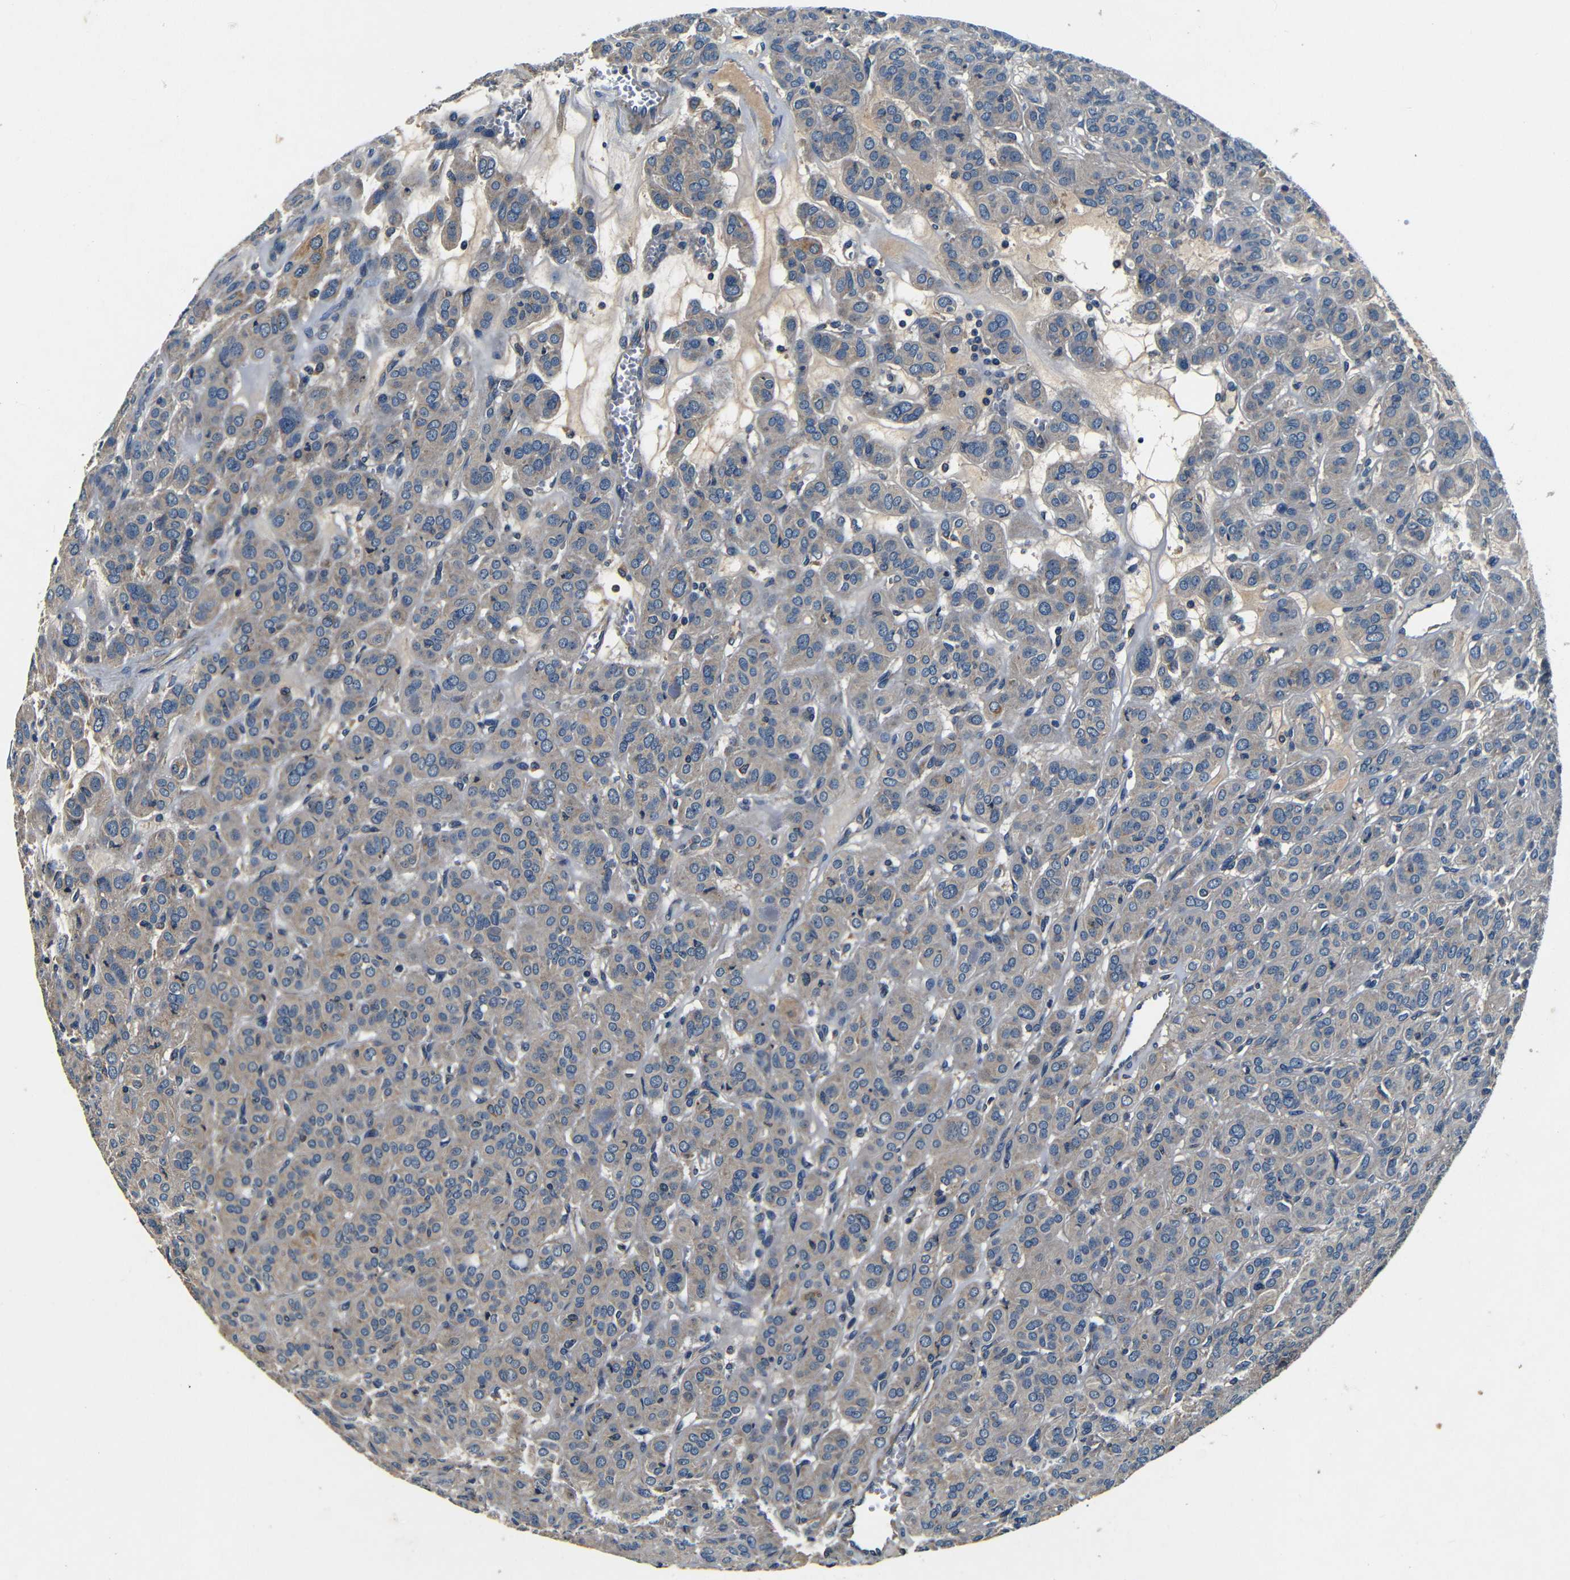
{"staining": {"intensity": "weak", "quantity": "25%-75%", "location": "cytoplasmic/membranous"}, "tissue": "thyroid cancer", "cell_type": "Tumor cells", "image_type": "cancer", "snomed": [{"axis": "morphology", "description": "Follicular adenoma carcinoma, NOS"}, {"axis": "topography", "description": "Thyroid gland"}], "caption": "Tumor cells display weak cytoplasmic/membranous expression in about 25%-75% of cells in thyroid follicular adenoma carcinoma. The staining was performed using DAB to visualize the protein expression in brown, while the nuclei were stained in blue with hematoxylin (Magnification: 20x).", "gene": "MTX1", "patient": {"sex": "female", "age": 71}}